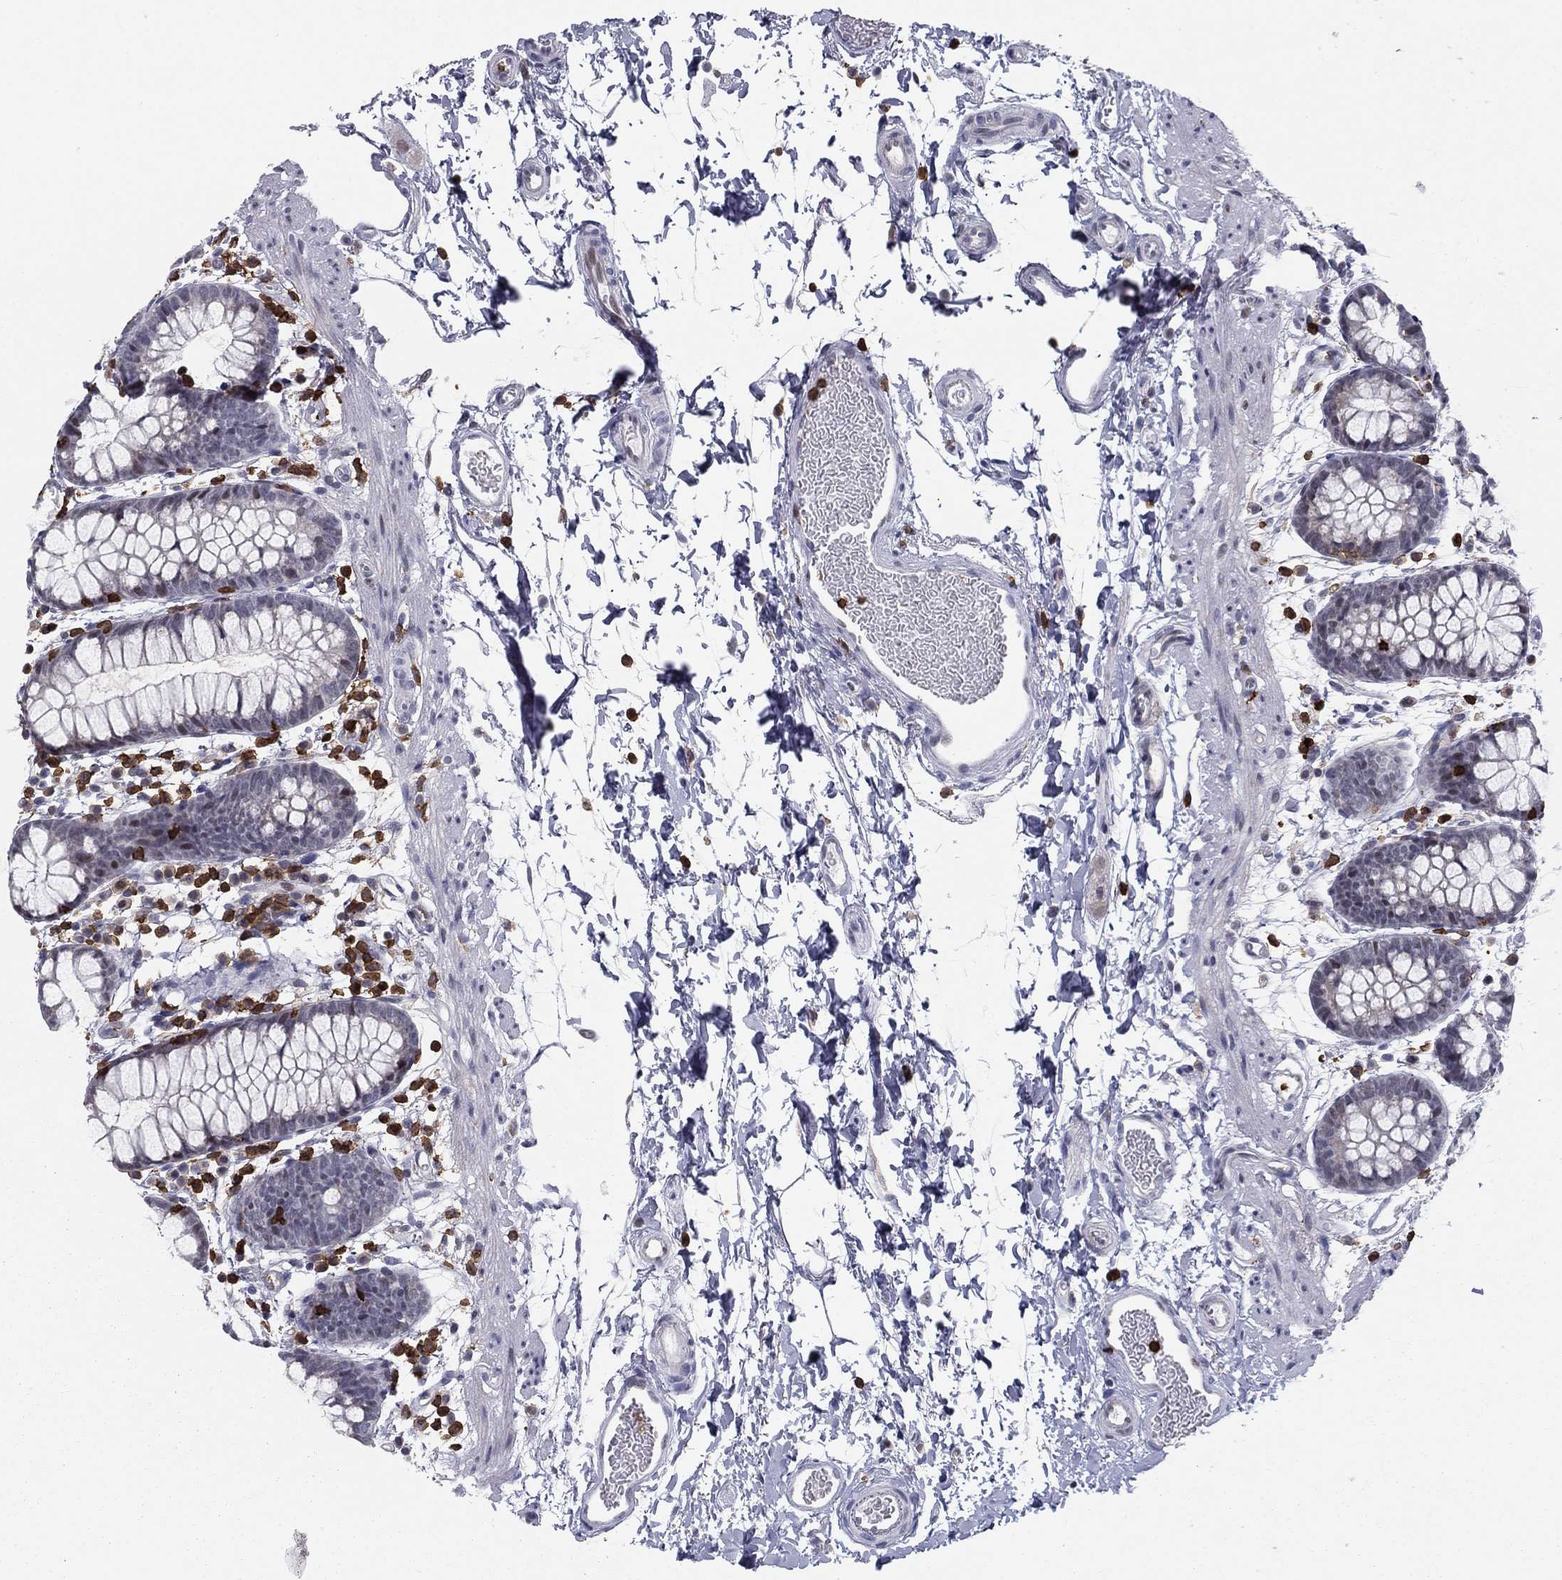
{"staining": {"intensity": "negative", "quantity": "none", "location": "none"}, "tissue": "rectum", "cell_type": "Glandular cells", "image_type": "normal", "snomed": [{"axis": "morphology", "description": "Normal tissue, NOS"}, {"axis": "topography", "description": "Rectum"}], "caption": "DAB immunohistochemical staining of normal human rectum reveals no significant expression in glandular cells. Nuclei are stained in blue.", "gene": "ARHGAP27", "patient": {"sex": "male", "age": 57}}